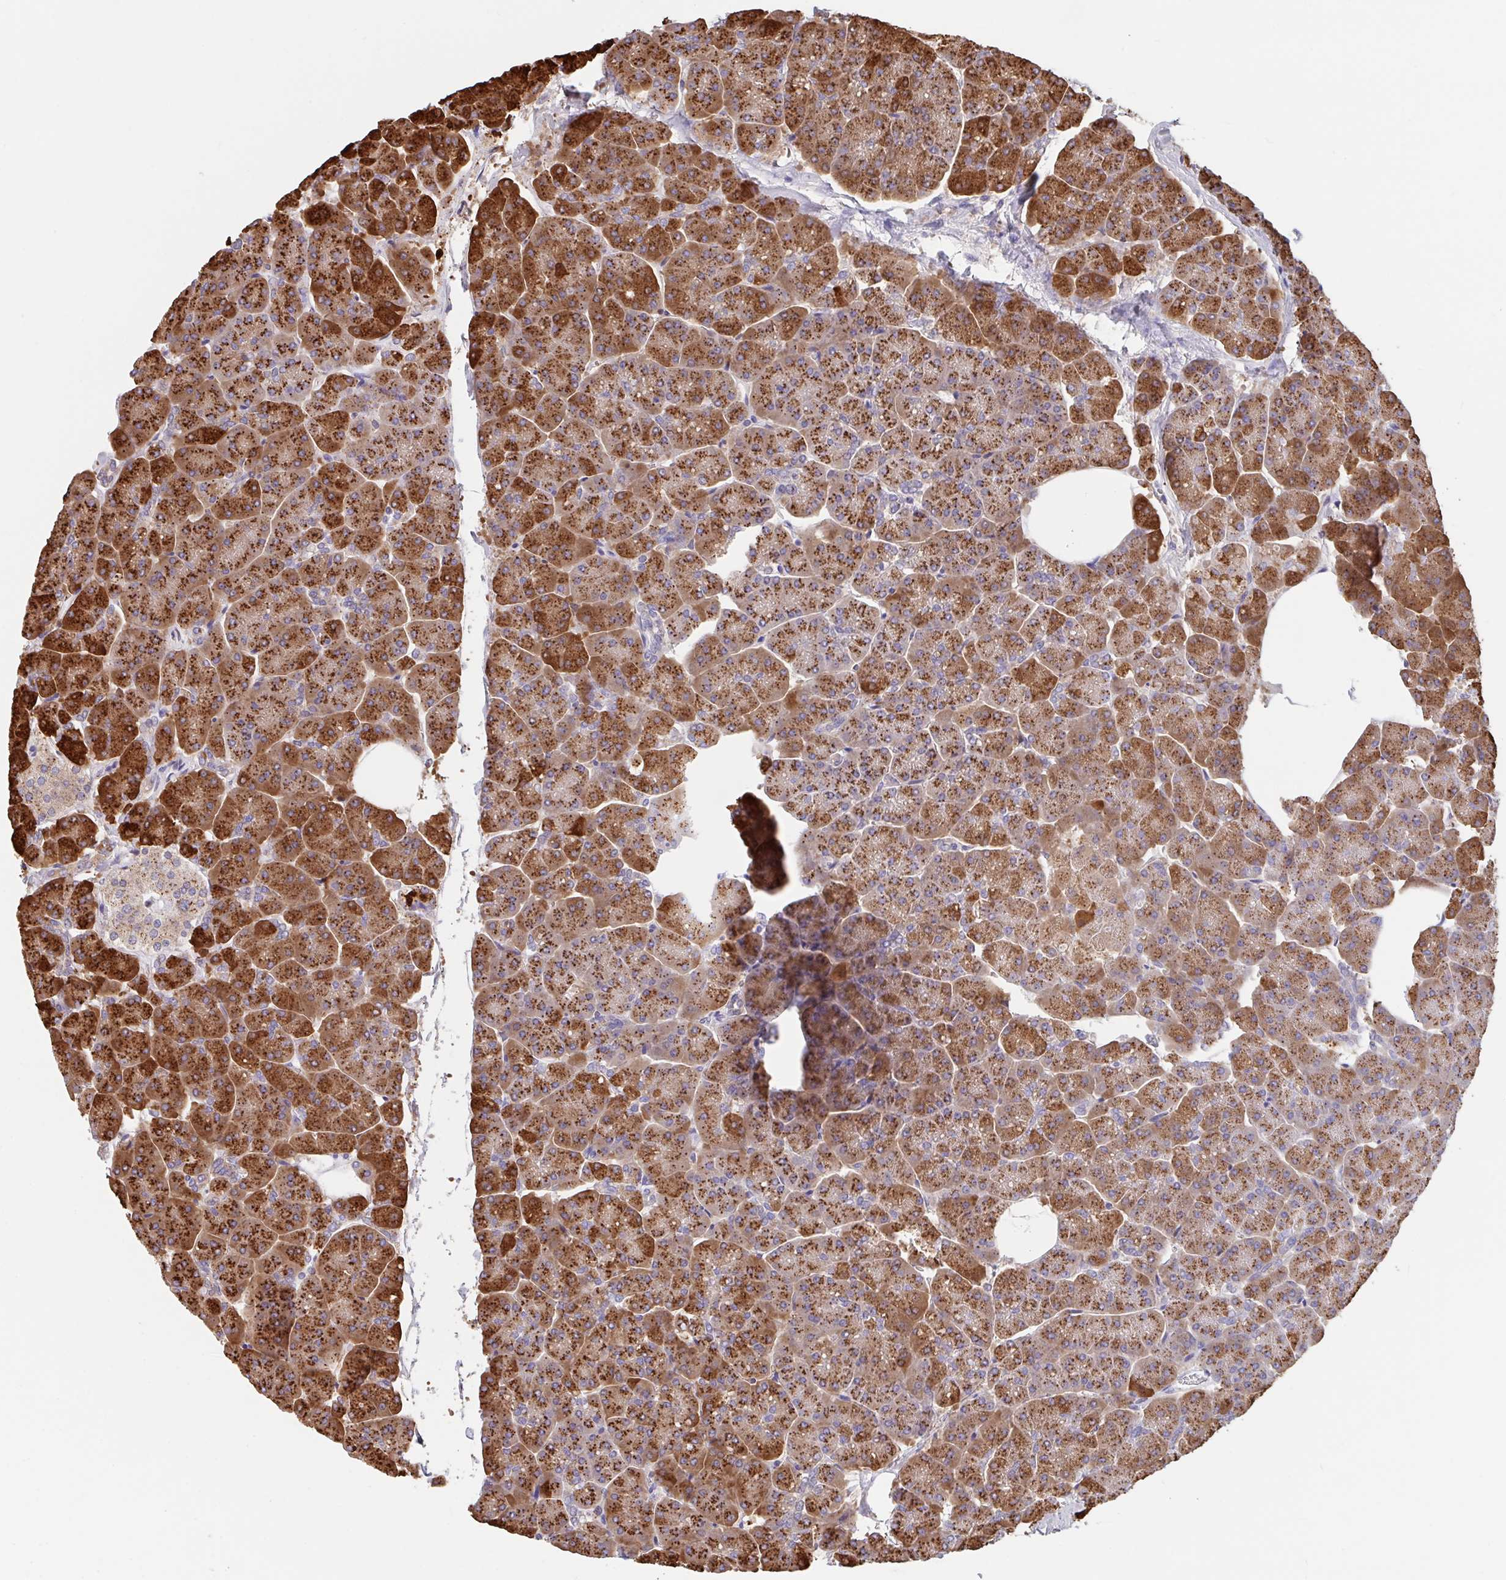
{"staining": {"intensity": "strong", "quantity": ">75%", "location": "cytoplasmic/membranous"}, "tissue": "pancreas", "cell_type": "Exocrine glandular cells", "image_type": "normal", "snomed": [{"axis": "morphology", "description": "Normal tissue, NOS"}, {"axis": "topography", "description": "Pancreas"}, {"axis": "topography", "description": "Peripheral nerve tissue"}], "caption": "DAB immunohistochemical staining of normal pancreas demonstrates strong cytoplasmic/membranous protein expression in about >75% of exocrine glandular cells. (DAB (3,3'-diaminobenzidine) IHC, brown staining for protein, blue staining for nuclei).", "gene": "PROSER3", "patient": {"sex": "male", "age": 54}}